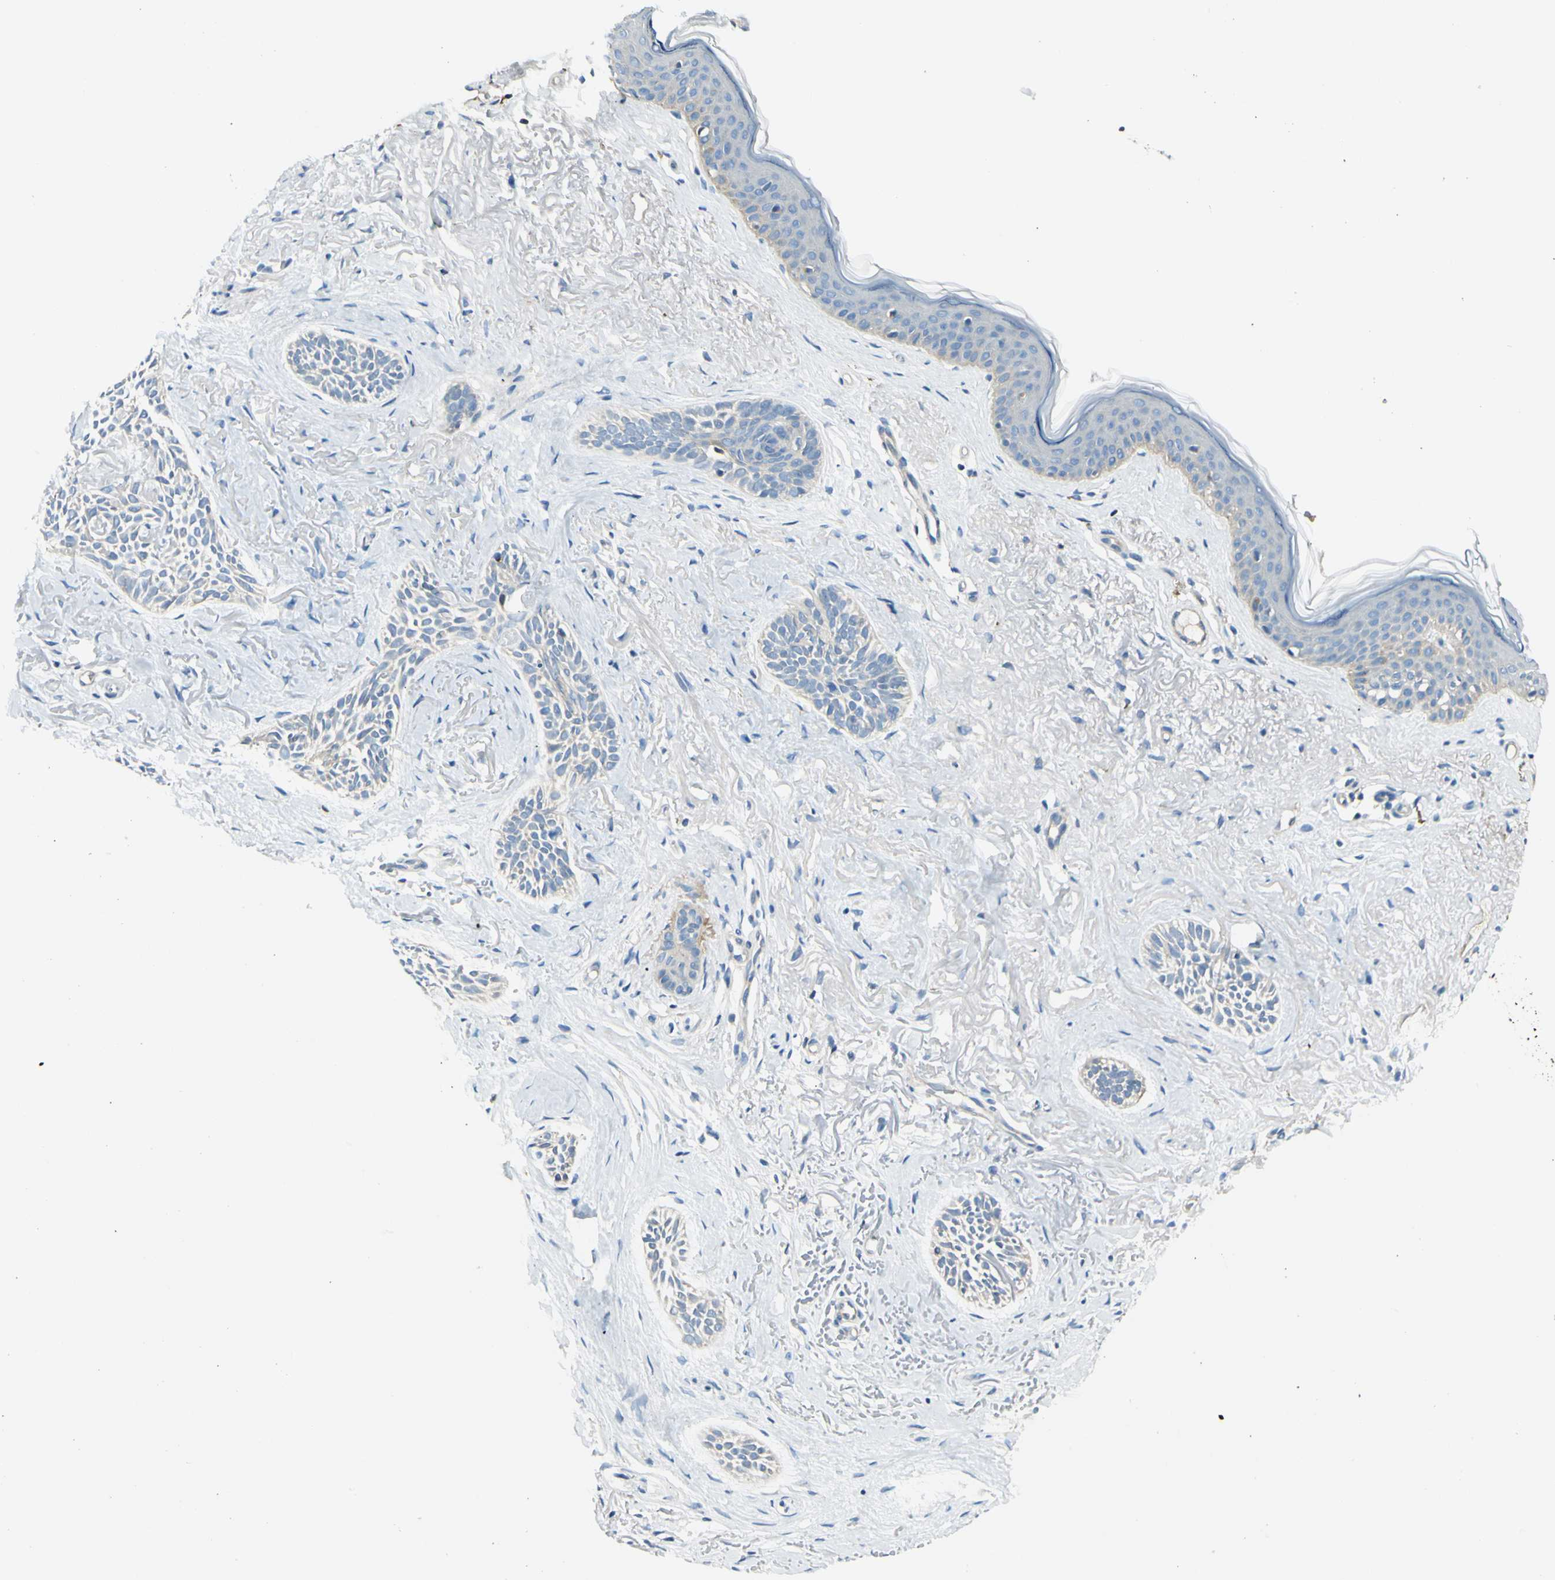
{"staining": {"intensity": "negative", "quantity": "none", "location": "none"}, "tissue": "skin cancer", "cell_type": "Tumor cells", "image_type": "cancer", "snomed": [{"axis": "morphology", "description": "Normal tissue, NOS"}, {"axis": "morphology", "description": "Basal cell carcinoma"}, {"axis": "topography", "description": "Skin"}], "caption": "Immunohistochemistry of human skin cancer exhibits no expression in tumor cells.", "gene": "LAMA3", "patient": {"sex": "female", "age": 84}}